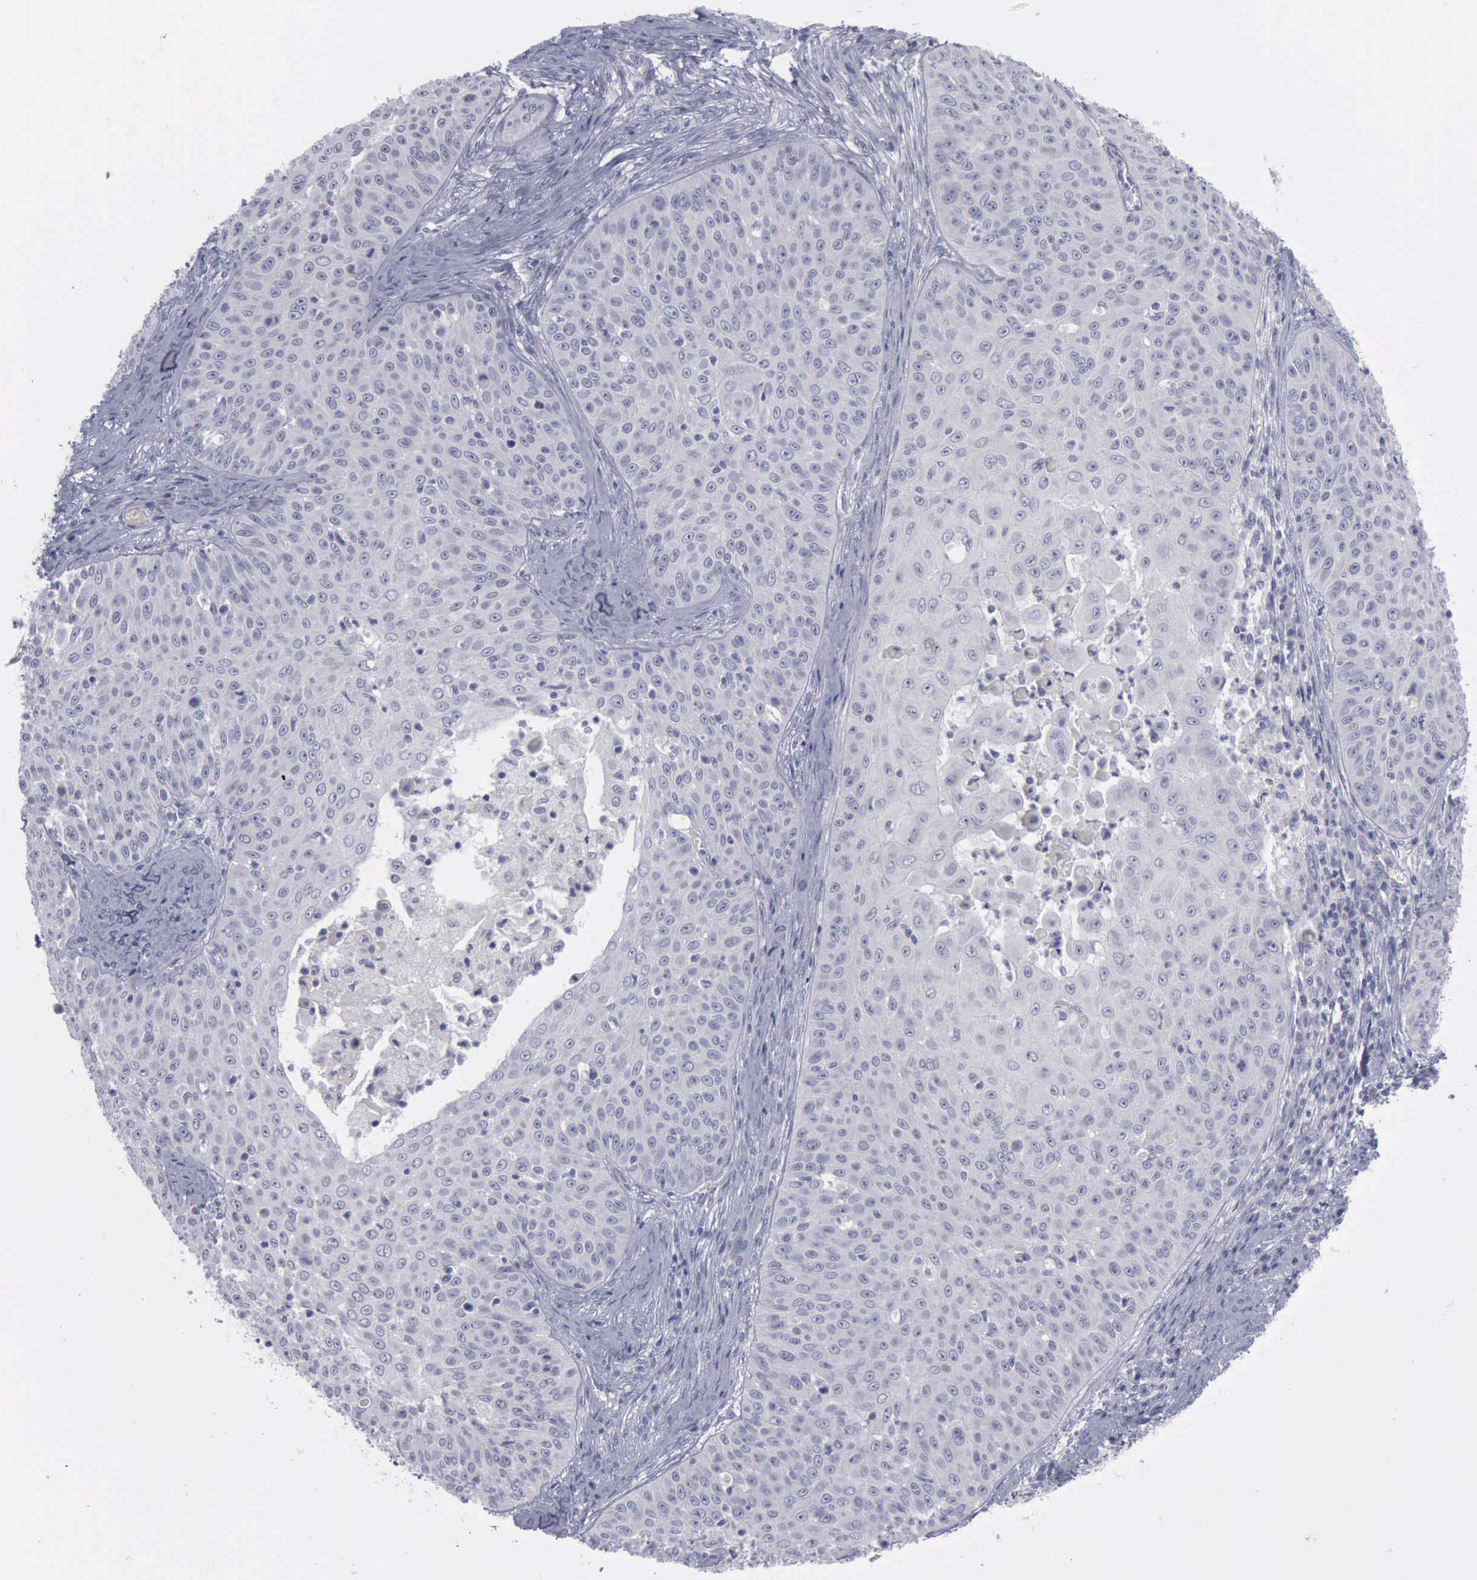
{"staining": {"intensity": "negative", "quantity": "none", "location": "none"}, "tissue": "skin cancer", "cell_type": "Tumor cells", "image_type": "cancer", "snomed": [{"axis": "morphology", "description": "Squamous cell carcinoma, NOS"}, {"axis": "topography", "description": "Skin"}], "caption": "The micrograph exhibits no staining of tumor cells in skin squamous cell carcinoma. (DAB (3,3'-diaminobenzidine) IHC with hematoxylin counter stain).", "gene": "CDH2", "patient": {"sex": "male", "age": 82}}